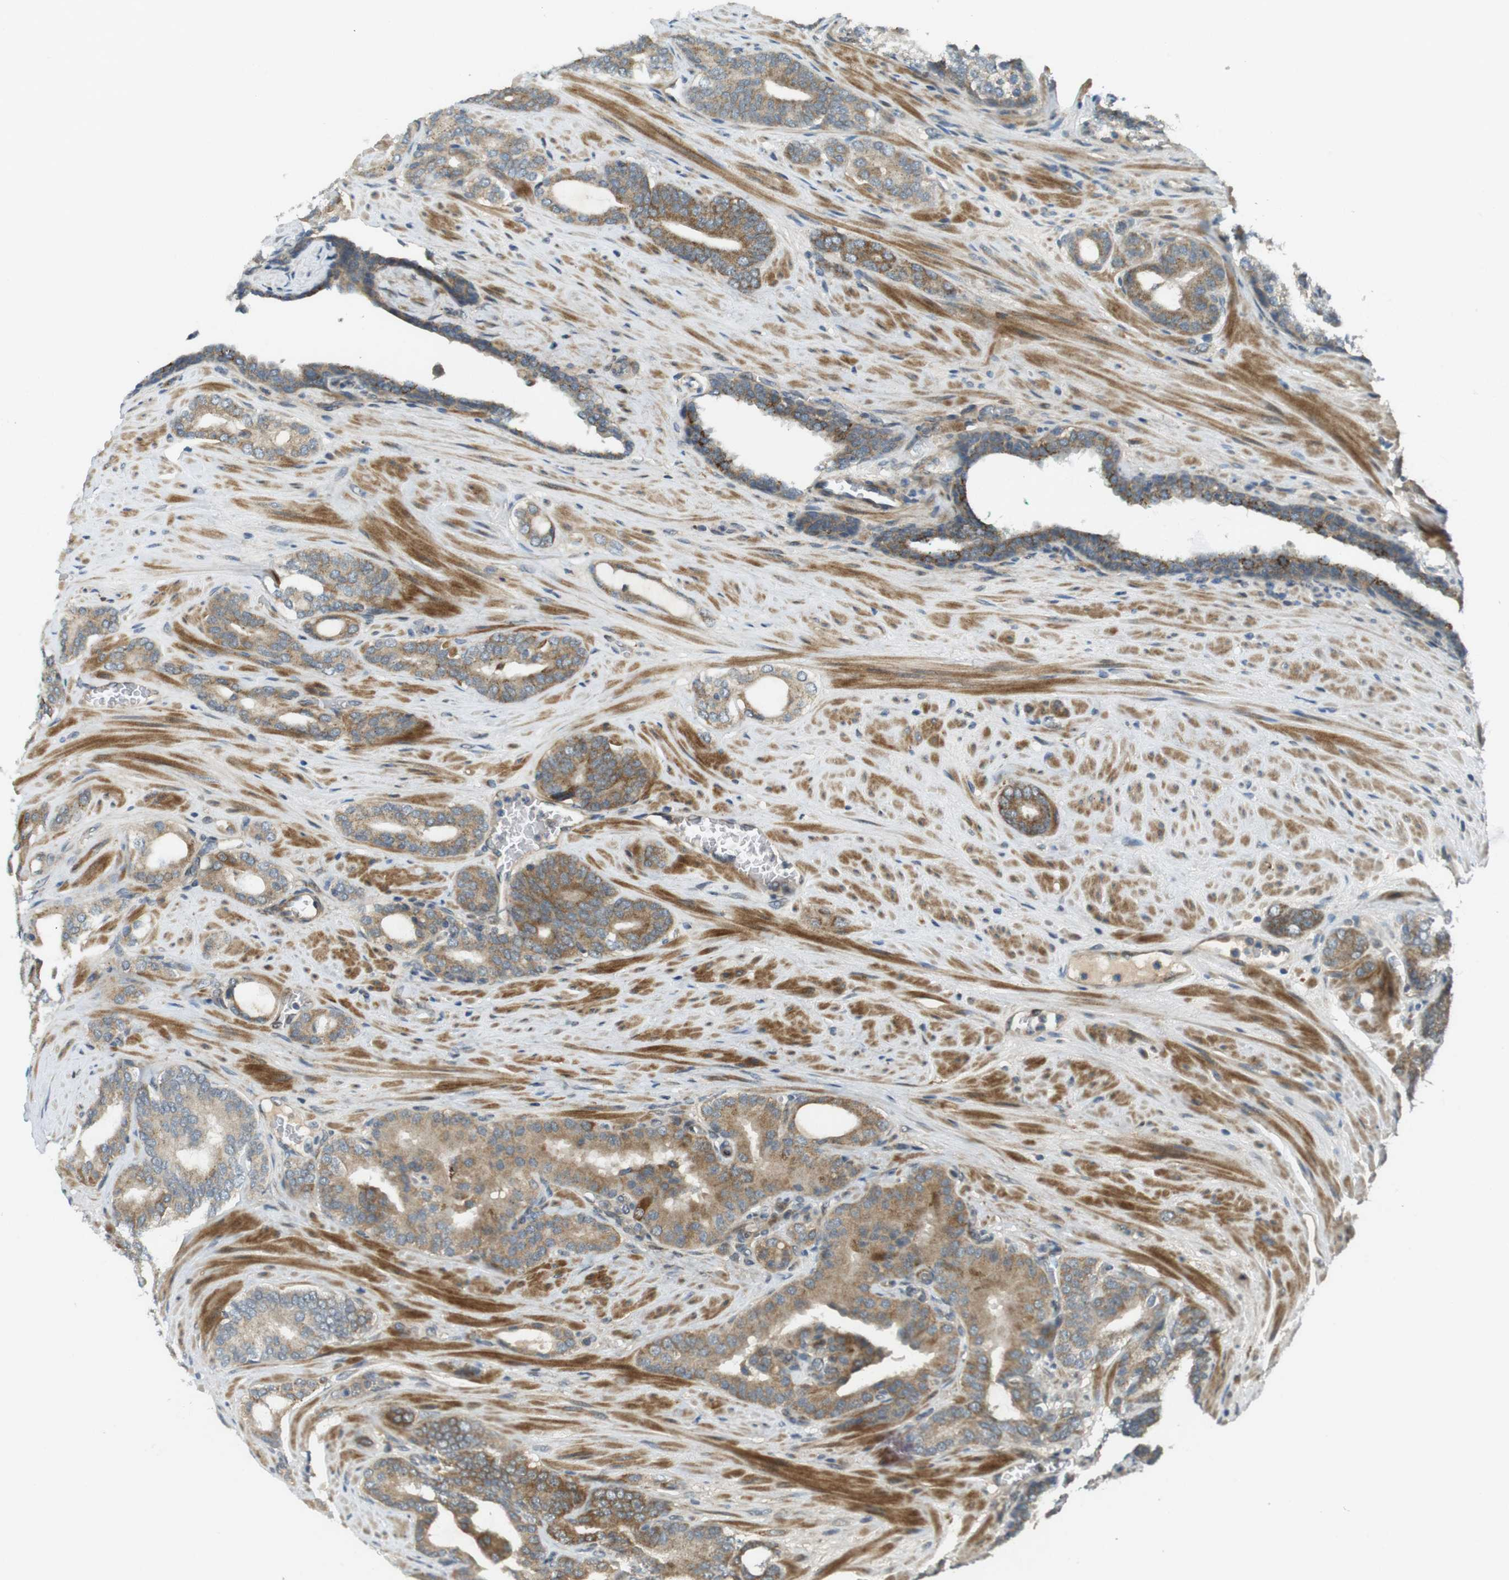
{"staining": {"intensity": "moderate", "quantity": ">75%", "location": "cytoplasmic/membranous"}, "tissue": "prostate cancer", "cell_type": "Tumor cells", "image_type": "cancer", "snomed": [{"axis": "morphology", "description": "Adenocarcinoma, Low grade"}, {"axis": "topography", "description": "Prostate"}], "caption": "Prostate adenocarcinoma (low-grade) stained with a brown dye reveals moderate cytoplasmic/membranous positive positivity in about >75% of tumor cells.", "gene": "IFFO2", "patient": {"sex": "male", "age": 63}}